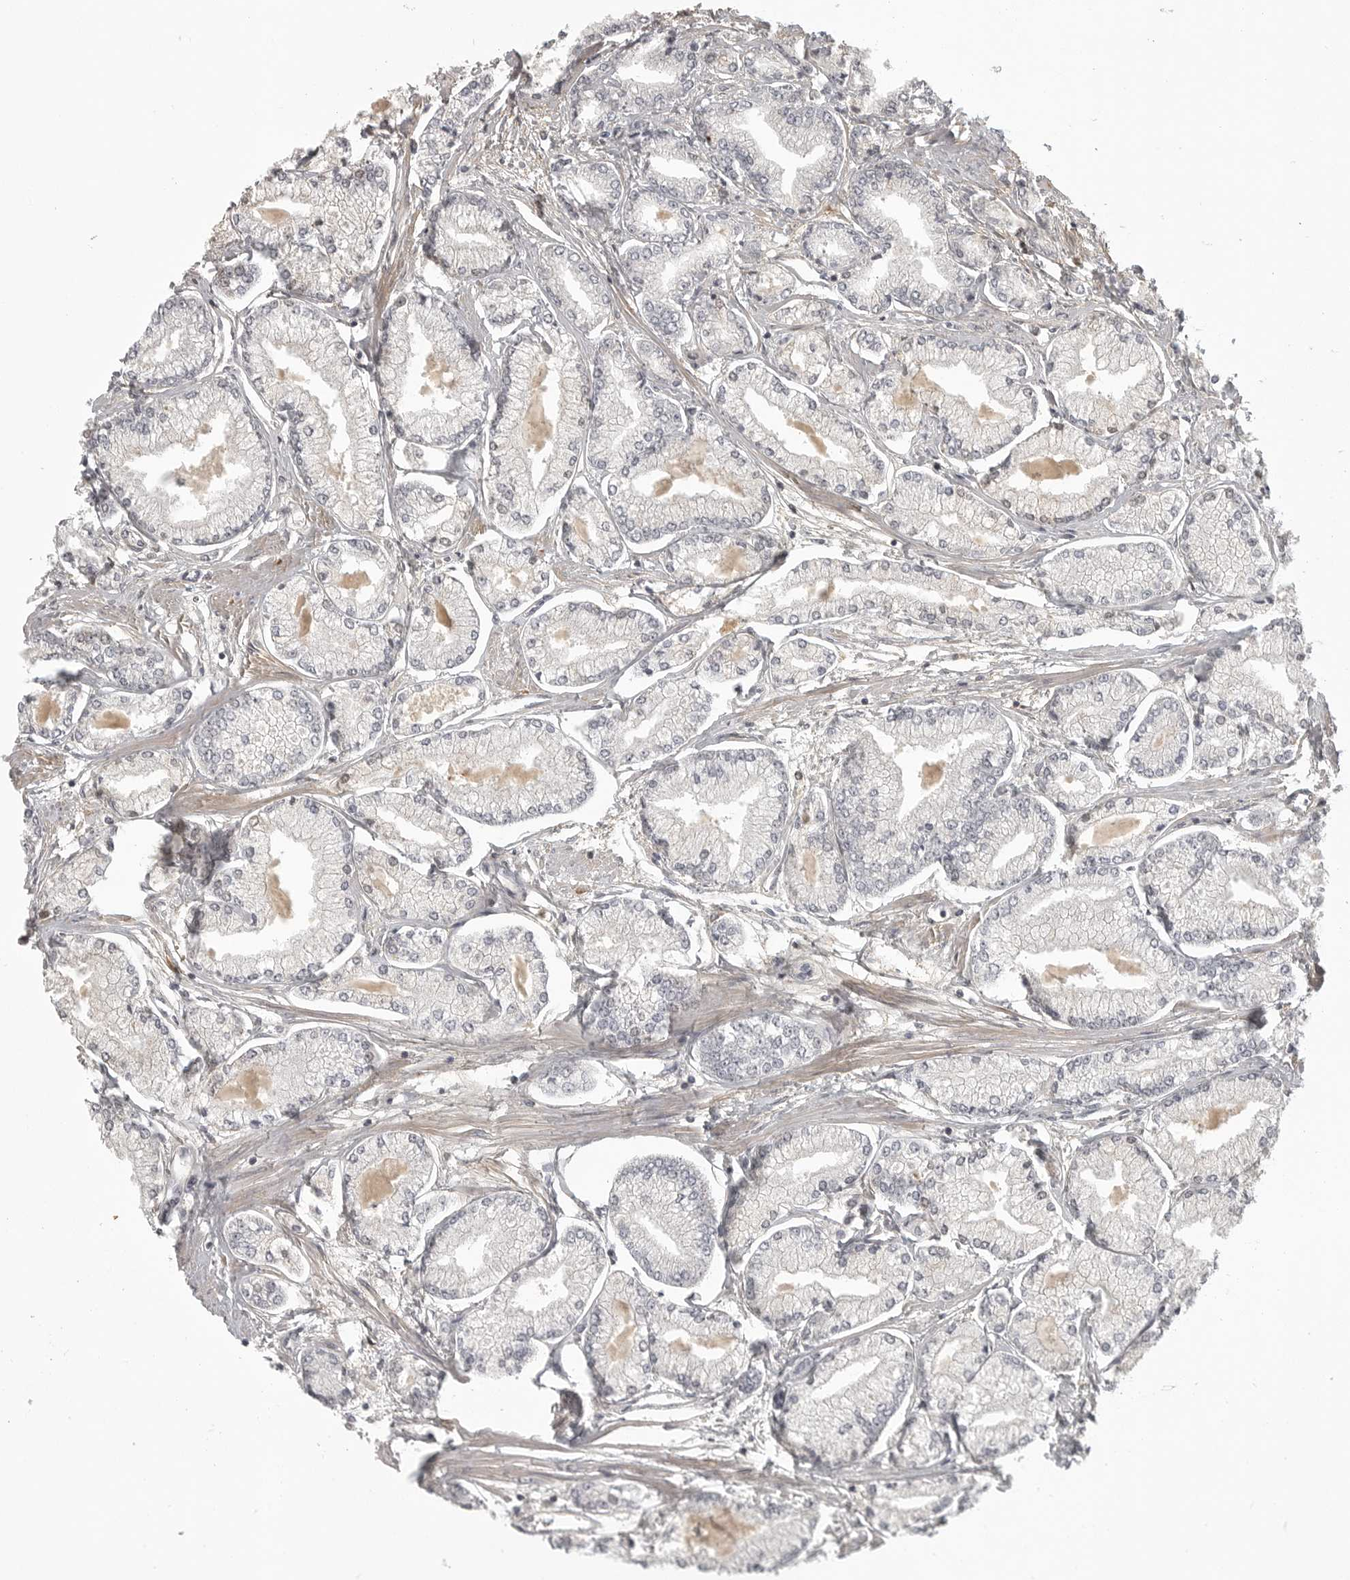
{"staining": {"intensity": "negative", "quantity": "none", "location": "none"}, "tissue": "prostate cancer", "cell_type": "Tumor cells", "image_type": "cancer", "snomed": [{"axis": "morphology", "description": "Adenocarcinoma, Low grade"}, {"axis": "topography", "description": "Prostate"}], "caption": "Immunohistochemistry (IHC) of prostate cancer displays no positivity in tumor cells. (Immunohistochemistry, brightfield microscopy, high magnification).", "gene": "UROD", "patient": {"sex": "male", "age": 52}}